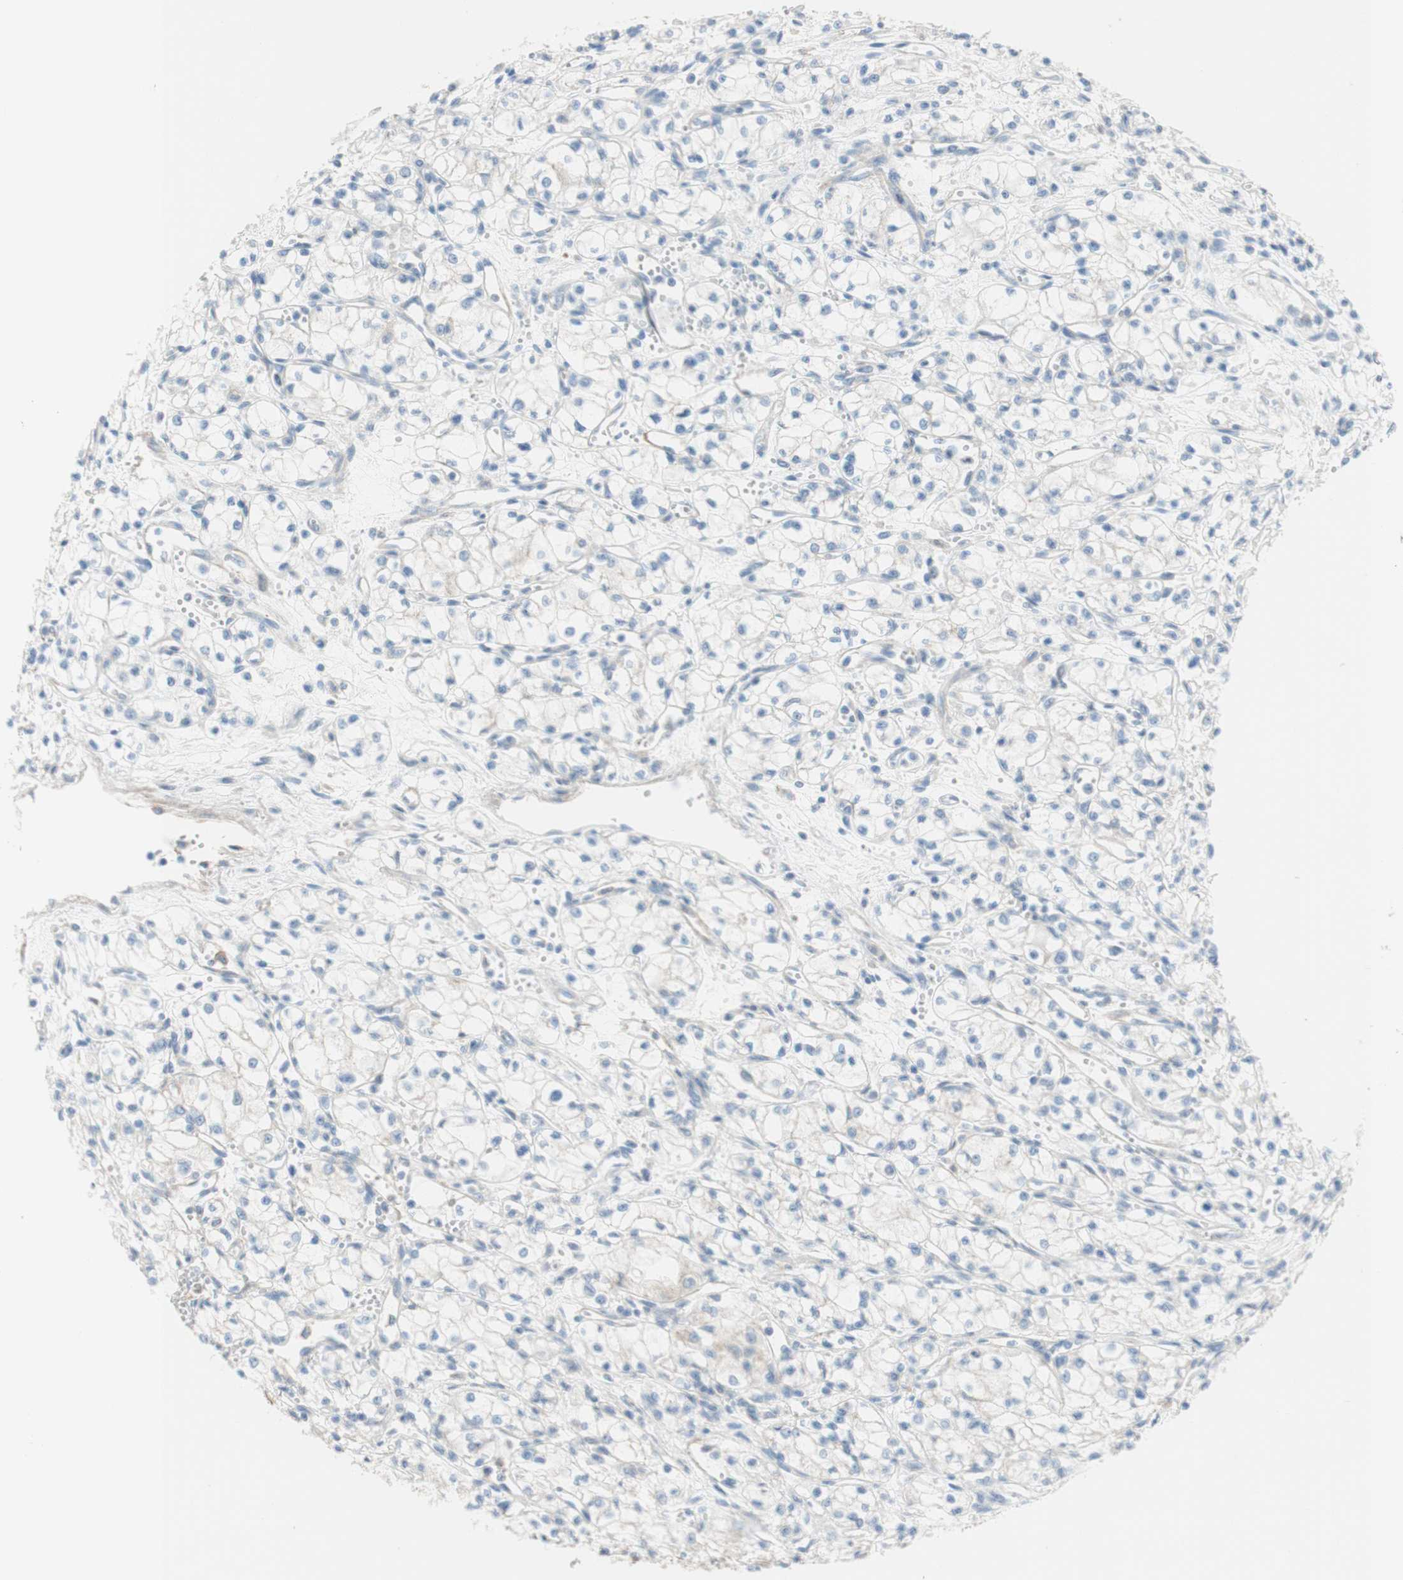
{"staining": {"intensity": "negative", "quantity": "none", "location": "none"}, "tissue": "renal cancer", "cell_type": "Tumor cells", "image_type": "cancer", "snomed": [{"axis": "morphology", "description": "Normal tissue, NOS"}, {"axis": "morphology", "description": "Adenocarcinoma, NOS"}, {"axis": "topography", "description": "Kidney"}], "caption": "IHC image of renal cancer stained for a protein (brown), which demonstrates no expression in tumor cells.", "gene": "POU2AF1", "patient": {"sex": "male", "age": 59}}